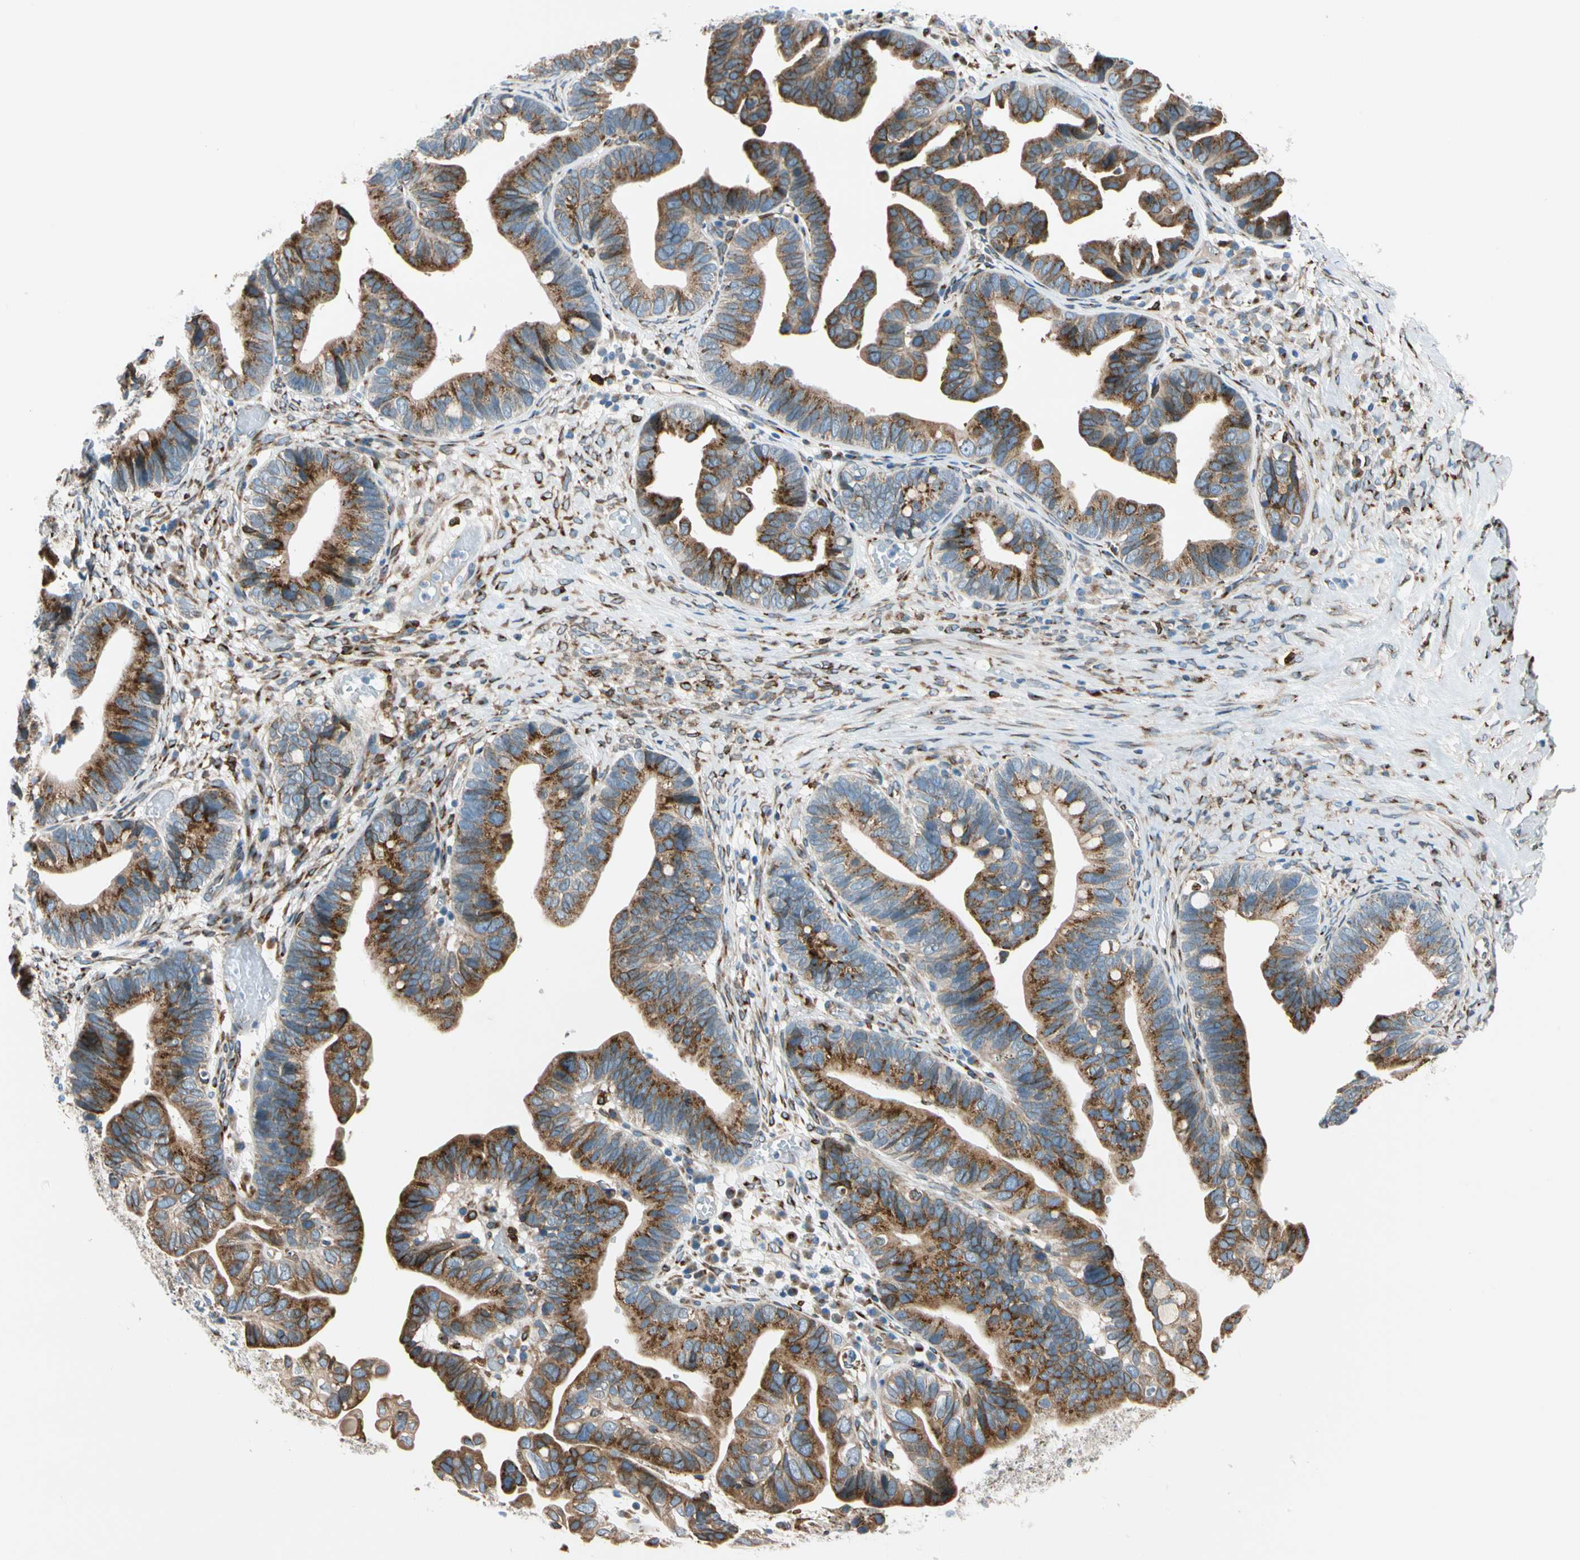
{"staining": {"intensity": "strong", "quantity": ">75%", "location": "cytoplasmic/membranous"}, "tissue": "ovarian cancer", "cell_type": "Tumor cells", "image_type": "cancer", "snomed": [{"axis": "morphology", "description": "Cystadenocarcinoma, serous, NOS"}, {"axis": "topography", "description": "Ovary"}], "caption": "High-magnification brightfield microscopy of ovarian cancer (serous cystadenocarcinoma) stained with DAB (3,3'-diaminobenzidine) (brown) and counterstained with hematoxylin (blue). tumor cells exhibit strong cytoplasmic/membranous staining is seen in about>75% of cells.", "gene": "NUCB1", "patient": {"sex": "female", "age": 56}}